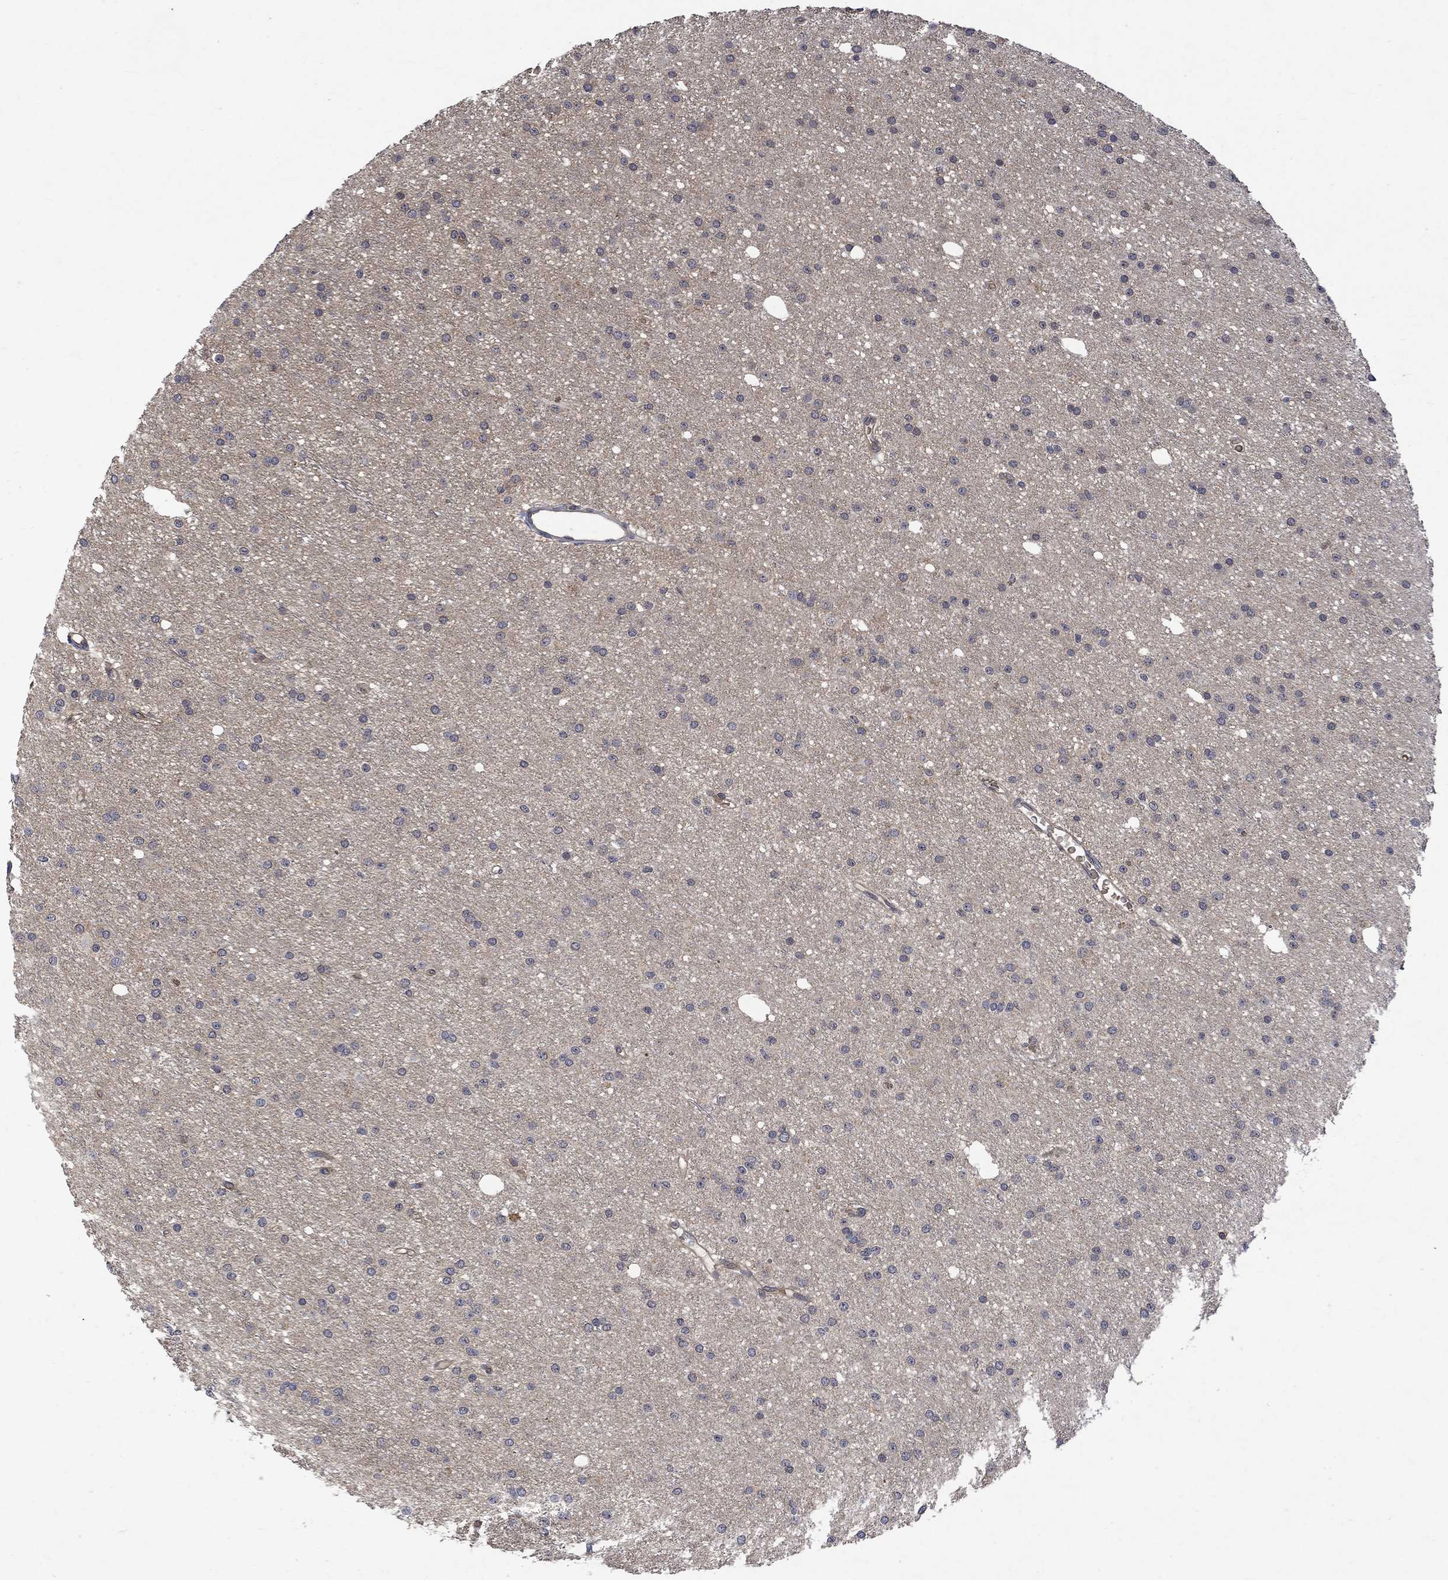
{"staining": {"intensity": "negative", "quantity": "none", "location": "none"}, "tissue": "glioma", "cell_type": "Tumor cells", "image_type": "cancer", "snomed": [{"axis": "morphology", "description": "Glioma, malignant, Low grade"}, {"axis": "topography", "description": "Brain"}], "caption": "An immunohistochemistry (IHC) photomicrograph of glioma is shown. There is no staining in tumor cells of glioma.", "gene": "GRIN2D", "patient": {"sex": "male", "age": 27}}